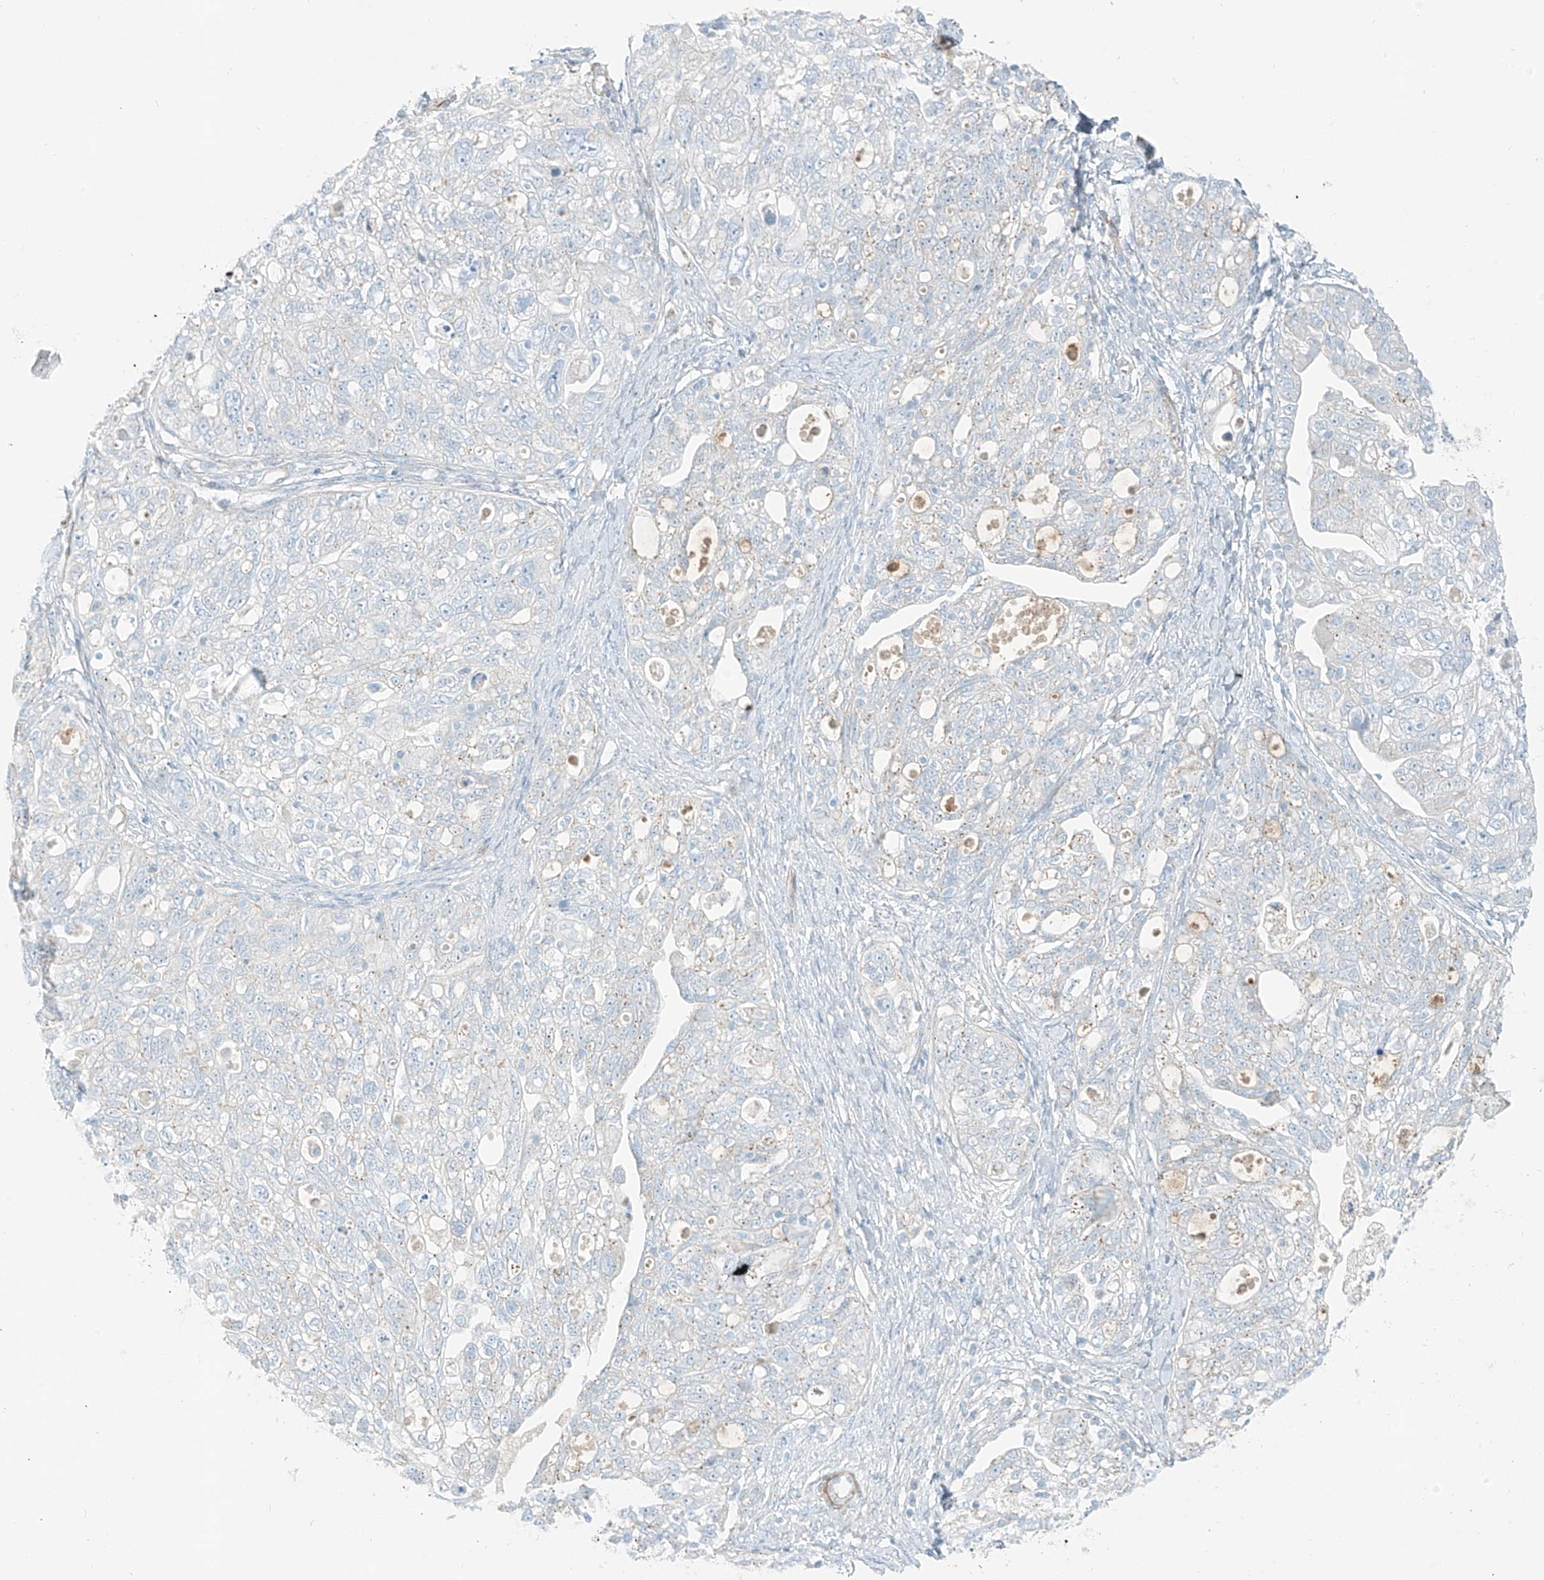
{"staining": {"intensity": "negative", "quantity": "none", "location": "none"}, "tissue": "ovarian cancer", "cell_type": "Tumor cells", "image_type": "cancer", "snomed": [{"axis": "morphology", "description": "Carcinoma, NOS"}, {"axis": "morphology", "description": "Cystadenocarcinoma, serous, NOS"}, {"axis": "topography", "description": "Ovary"}], "caption": "DAB (3,3'-diaminobenzidine) immunohistochemical staining of human ovarian carcinoma displays no significant expression in tumor cells.", "gene": "SMCP", "patient": {"sex": "female", "age": 69}}